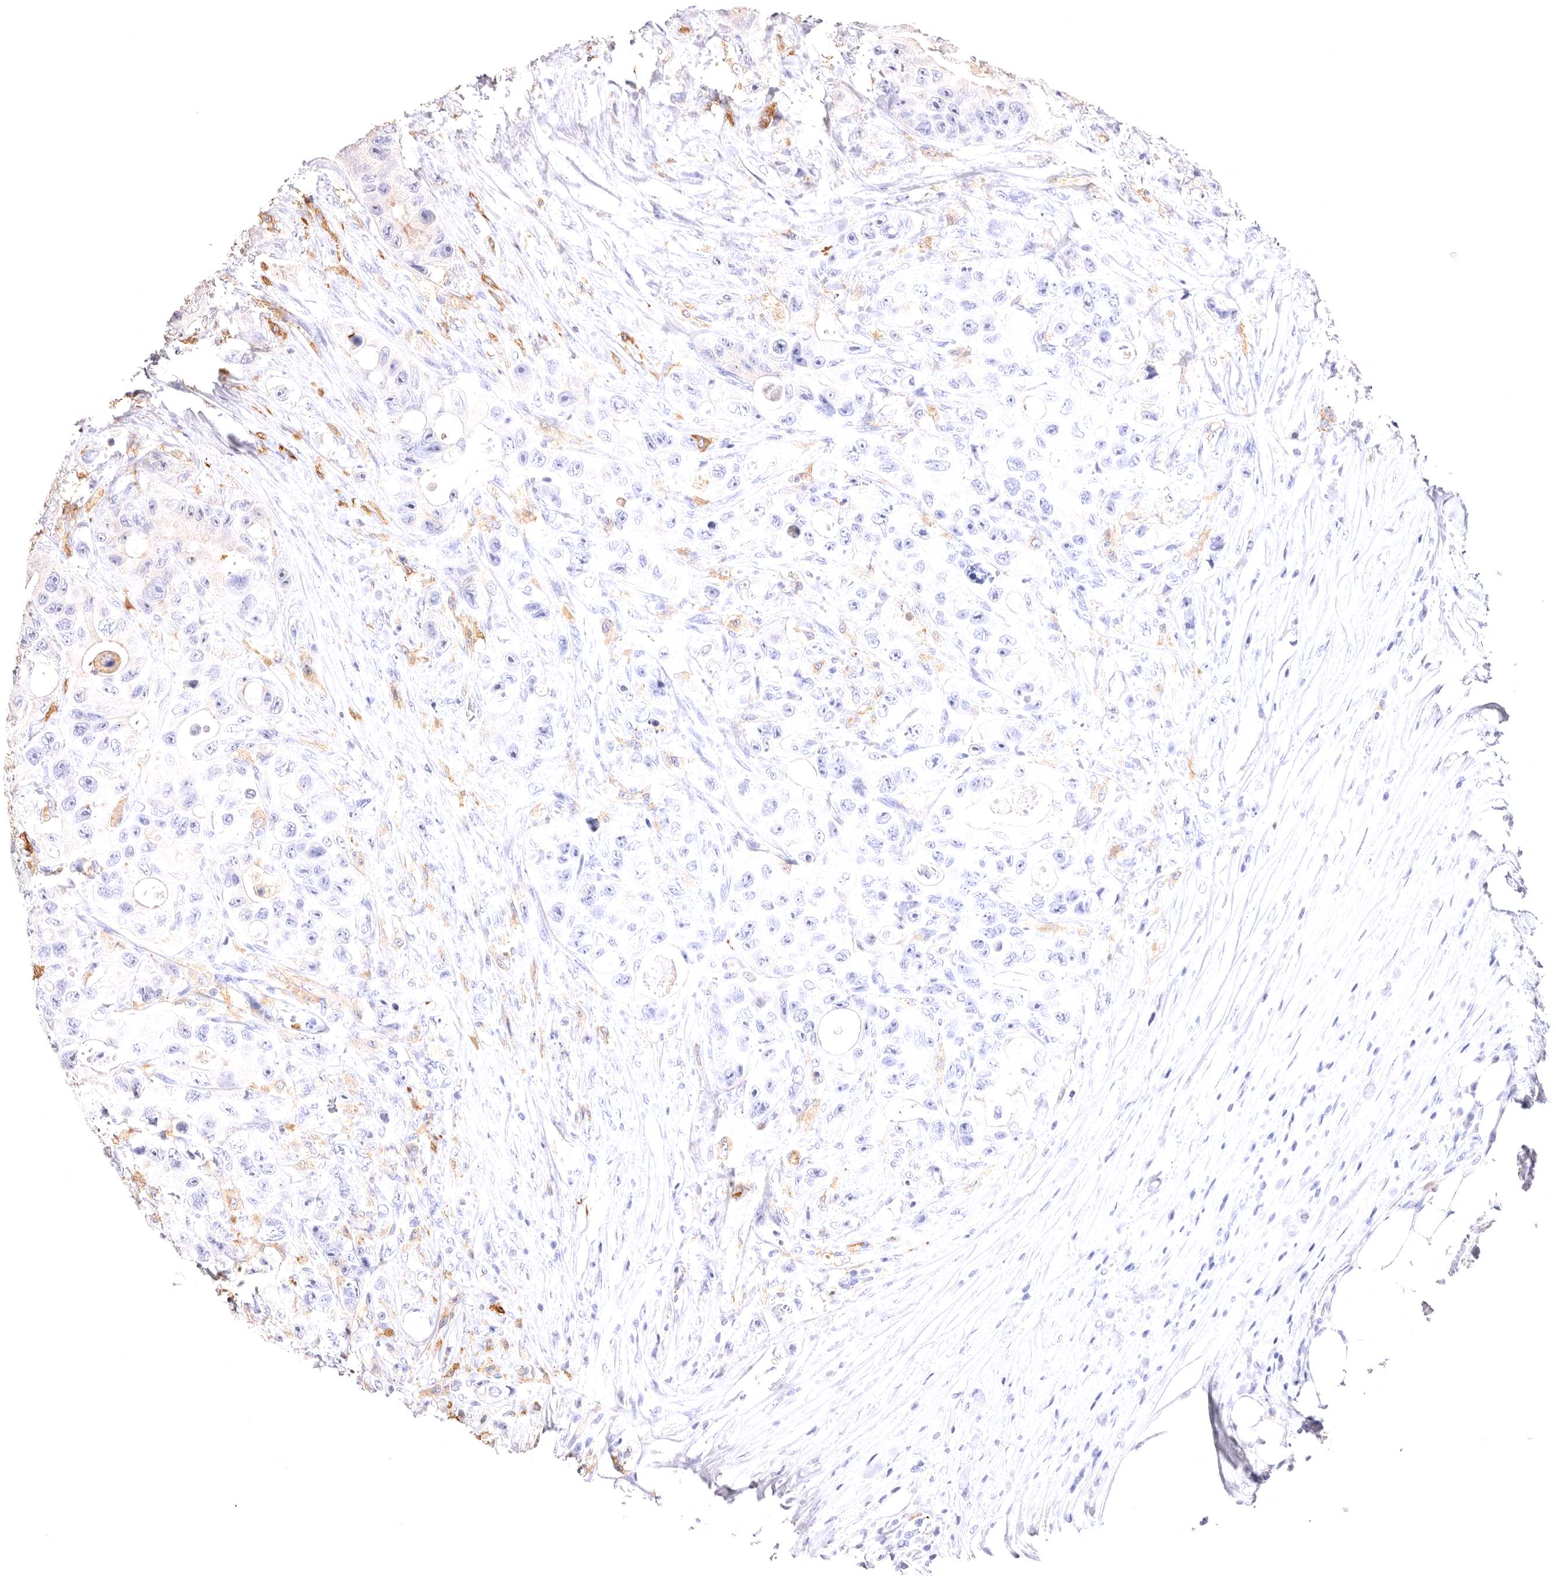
{"staining": {"intensity": "negative", "quantity": "none", "location": "none"}, "tissue": "colorectal cancer", "cell_type": "Tumor cells", "image_type": "cancer", "snomed": [{"axis": "morphology", "description": "Adenocarcinoma, NOS"}, {"axis": "topography", "description": "Colon"}], "caption": "Tumor cells are negative for brown protein staining in adenocarcinoma (colorectal).", "gene": "VPS45", "patient": {"sex": "female", "age": 46}}